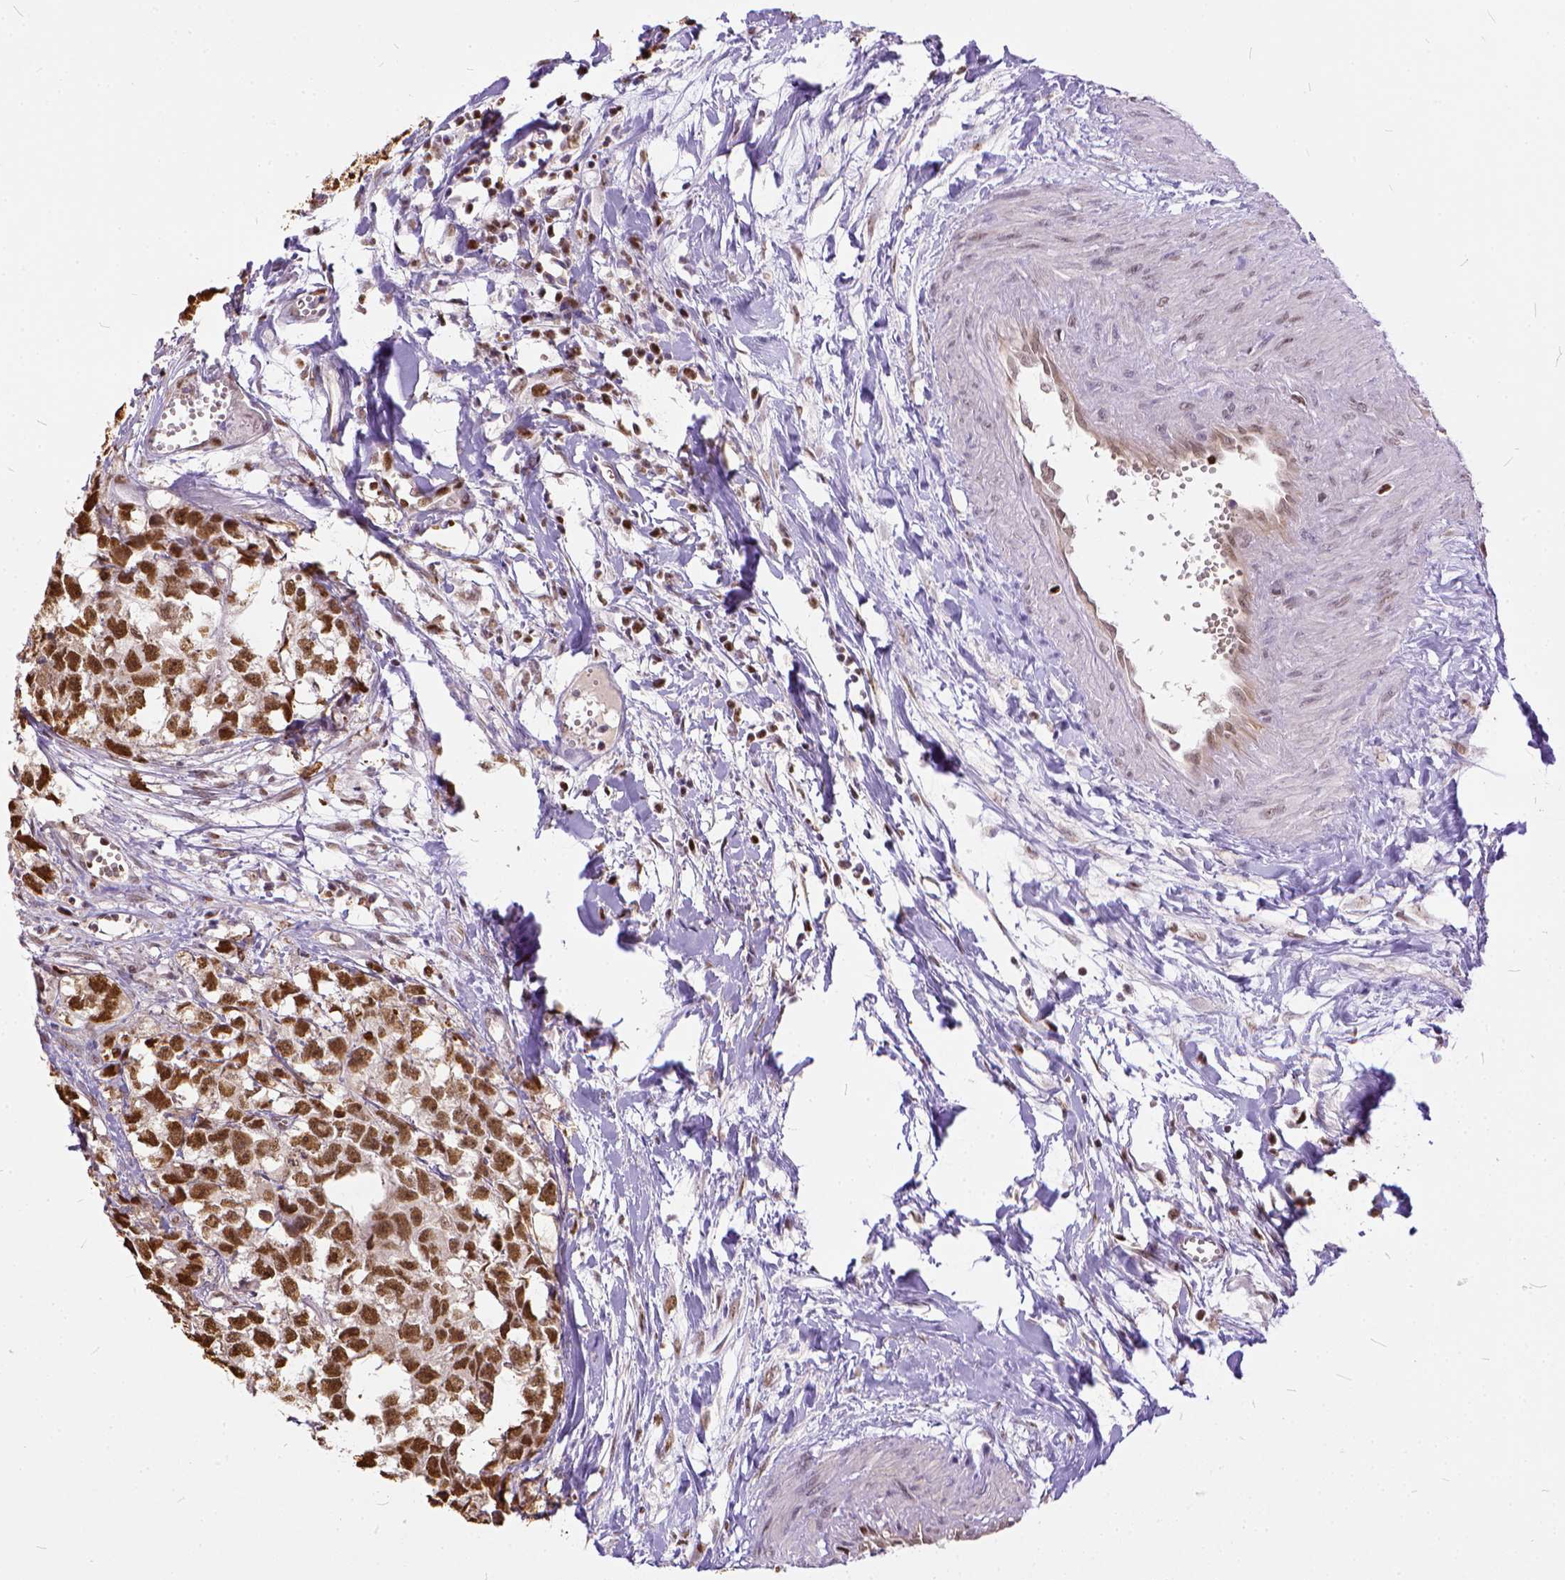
{"staining": {"intensity": "moderate", "quantity": ">75%", "location": "nuclear"}, "tissue": "testis cancer", "cell_type": "Tumor cells", "image_type": "cancer", "snomed": [{"axis": "morphology", "description": "Carcinoma, Embryonal, NOS"}, {"axis": "morphology", "description": "Teratoma, malignant, NOS"}, {"axis": "topography", "description": "Testis"}], "caption": "IHC micrograph of neoplastic tissue: testis cancer stained using immunohistochemistry (IHC) displays medium levels of moderate protein expression localized specifically in the nuclear of tumor cells, appearing as a nuclear brown color.", "gene": "ERCC1", "patient": {"sex": "male", "age": 44}}